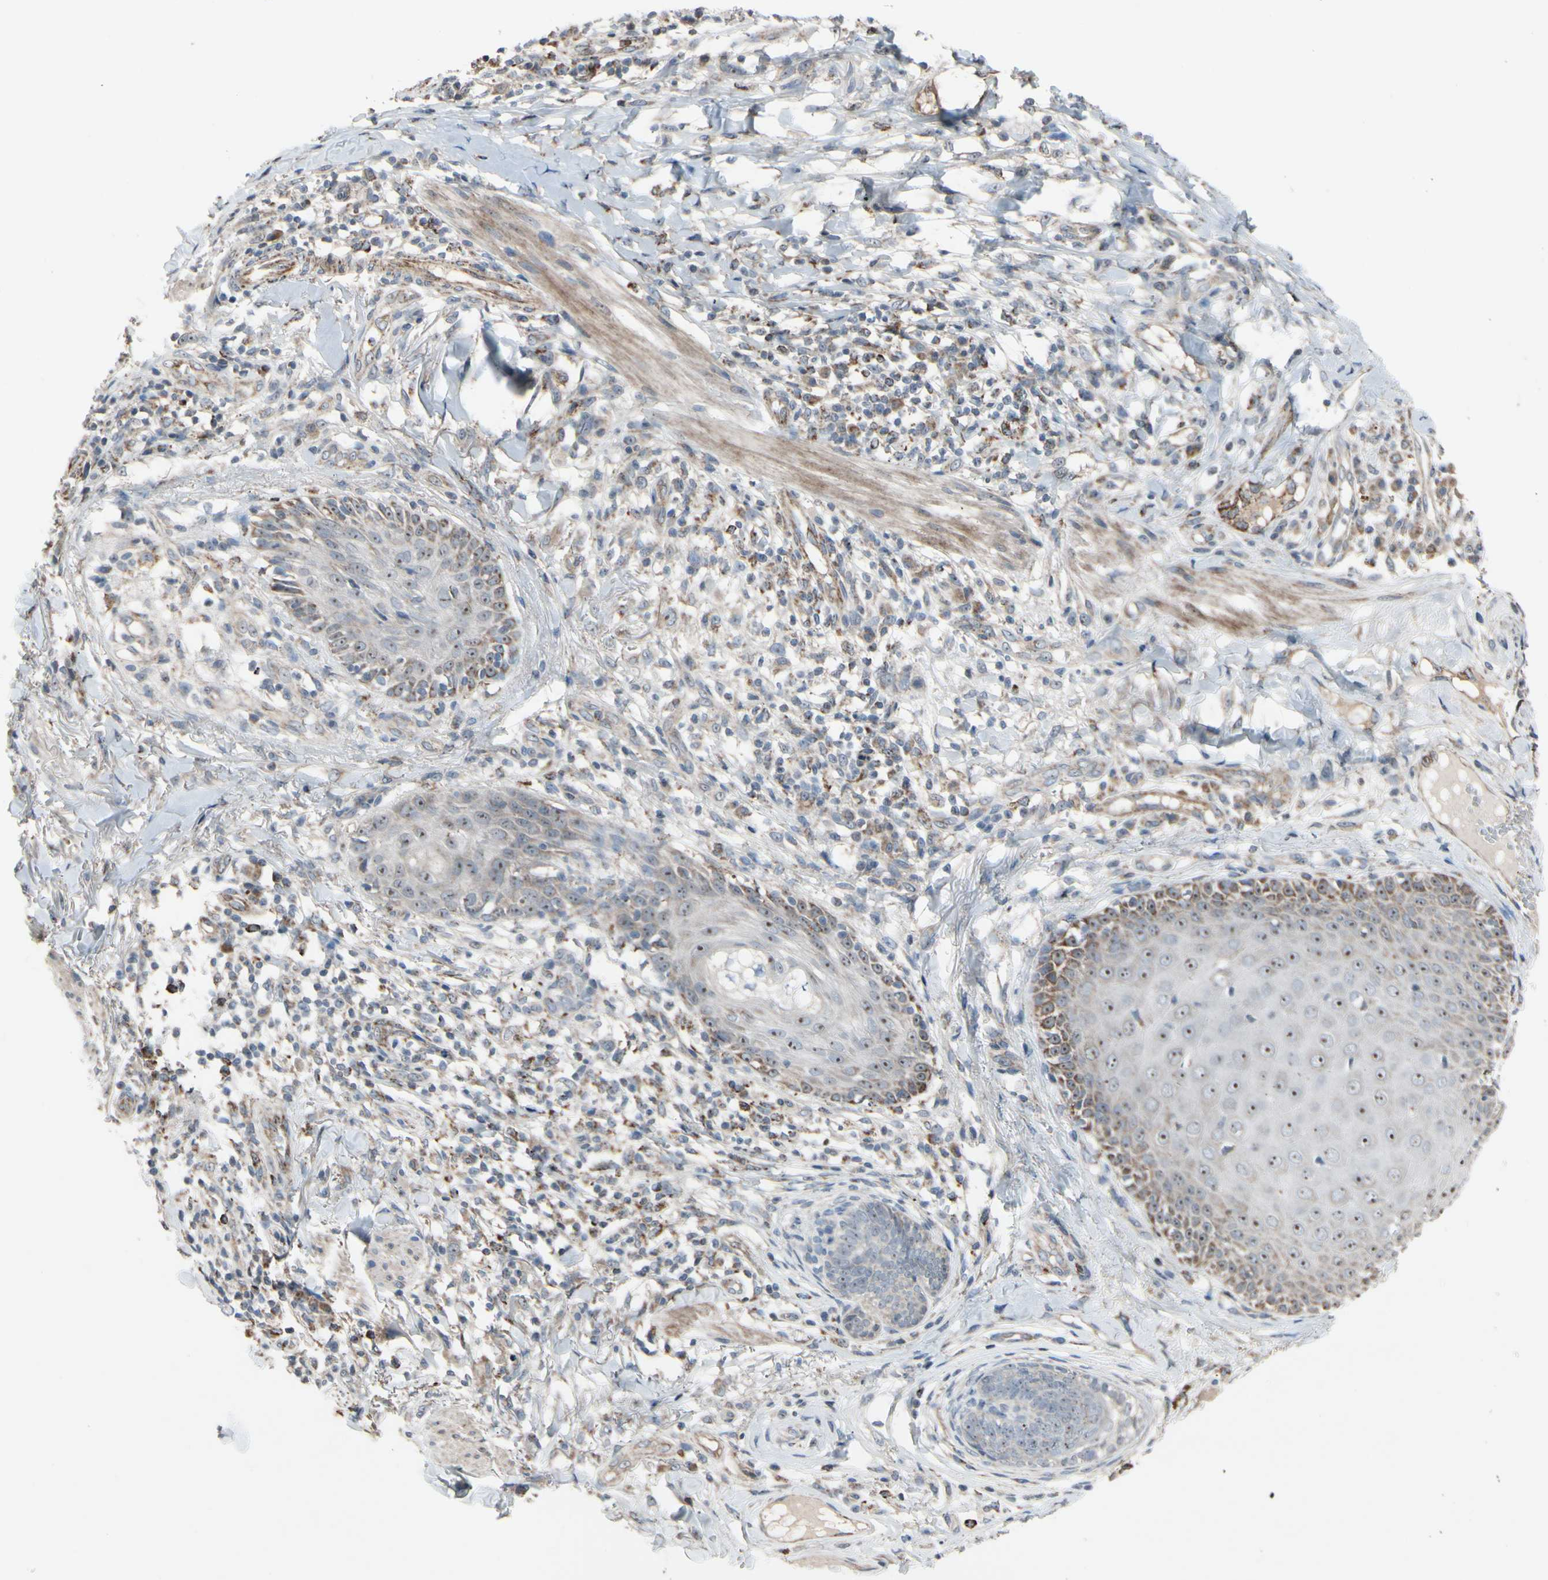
{"staining": {"intensity": "weak", "quantity": ">75%", "location": "cytoplasmic/membranous"}, "tissue": "skin cancer", "cell_type": "Tumor cells", "image_type": "cancer", "snomed": [{"axis": "morphology", "description": "Normal tissue, NOS"}, {"axis": "morphology", "description": "Basal cell carcinoma"}, {"axis": "topography", "description": "Skin"}], "caption": "A high-resolution histopathology image shows immunohistochemistry (IHC) staining of skin cancer (basal cell carcinoma), which demonstrates weak cytoplasmic/membranous staining in about >75% of tumor cells.", "gene": "CPT1A", "patient": {"sex": "male", "age": 52}}